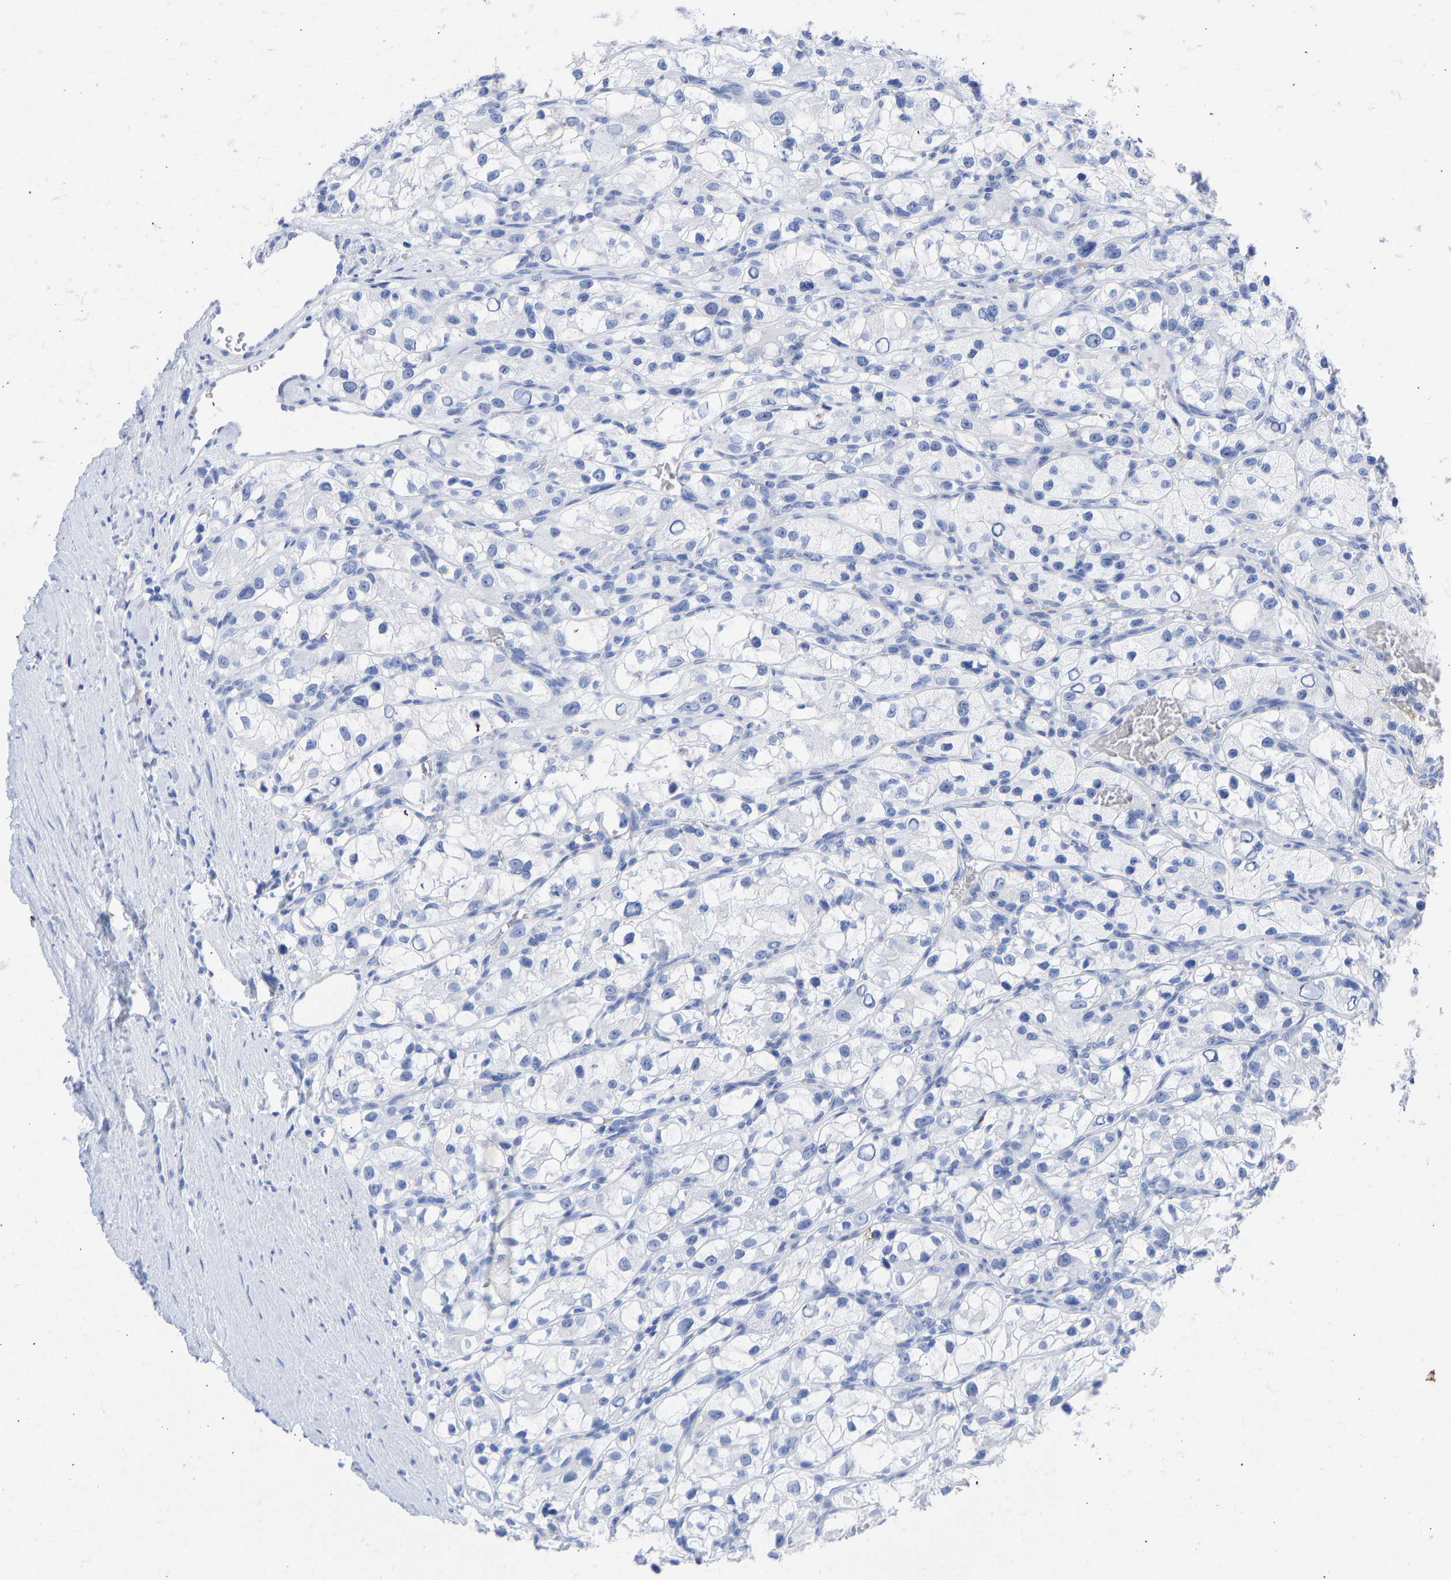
{"staining": {"intensity": "negative", "quantity": "none", "location": "none"}, "tissue": "renal cancer", "cell_type": "Tumor cells", "image_type": "cancer", "snomed": [{"axis": "morphology", "description": "Adenocarcinoma, NOS"}, {"axis": "topography", "description": "Kidney"}], "caption": "The image exhibits no staining of tumor cells in adenocarcinoma (renal).", "gene": "KRT1", "patient": {"sex": "female", "age": 57}}